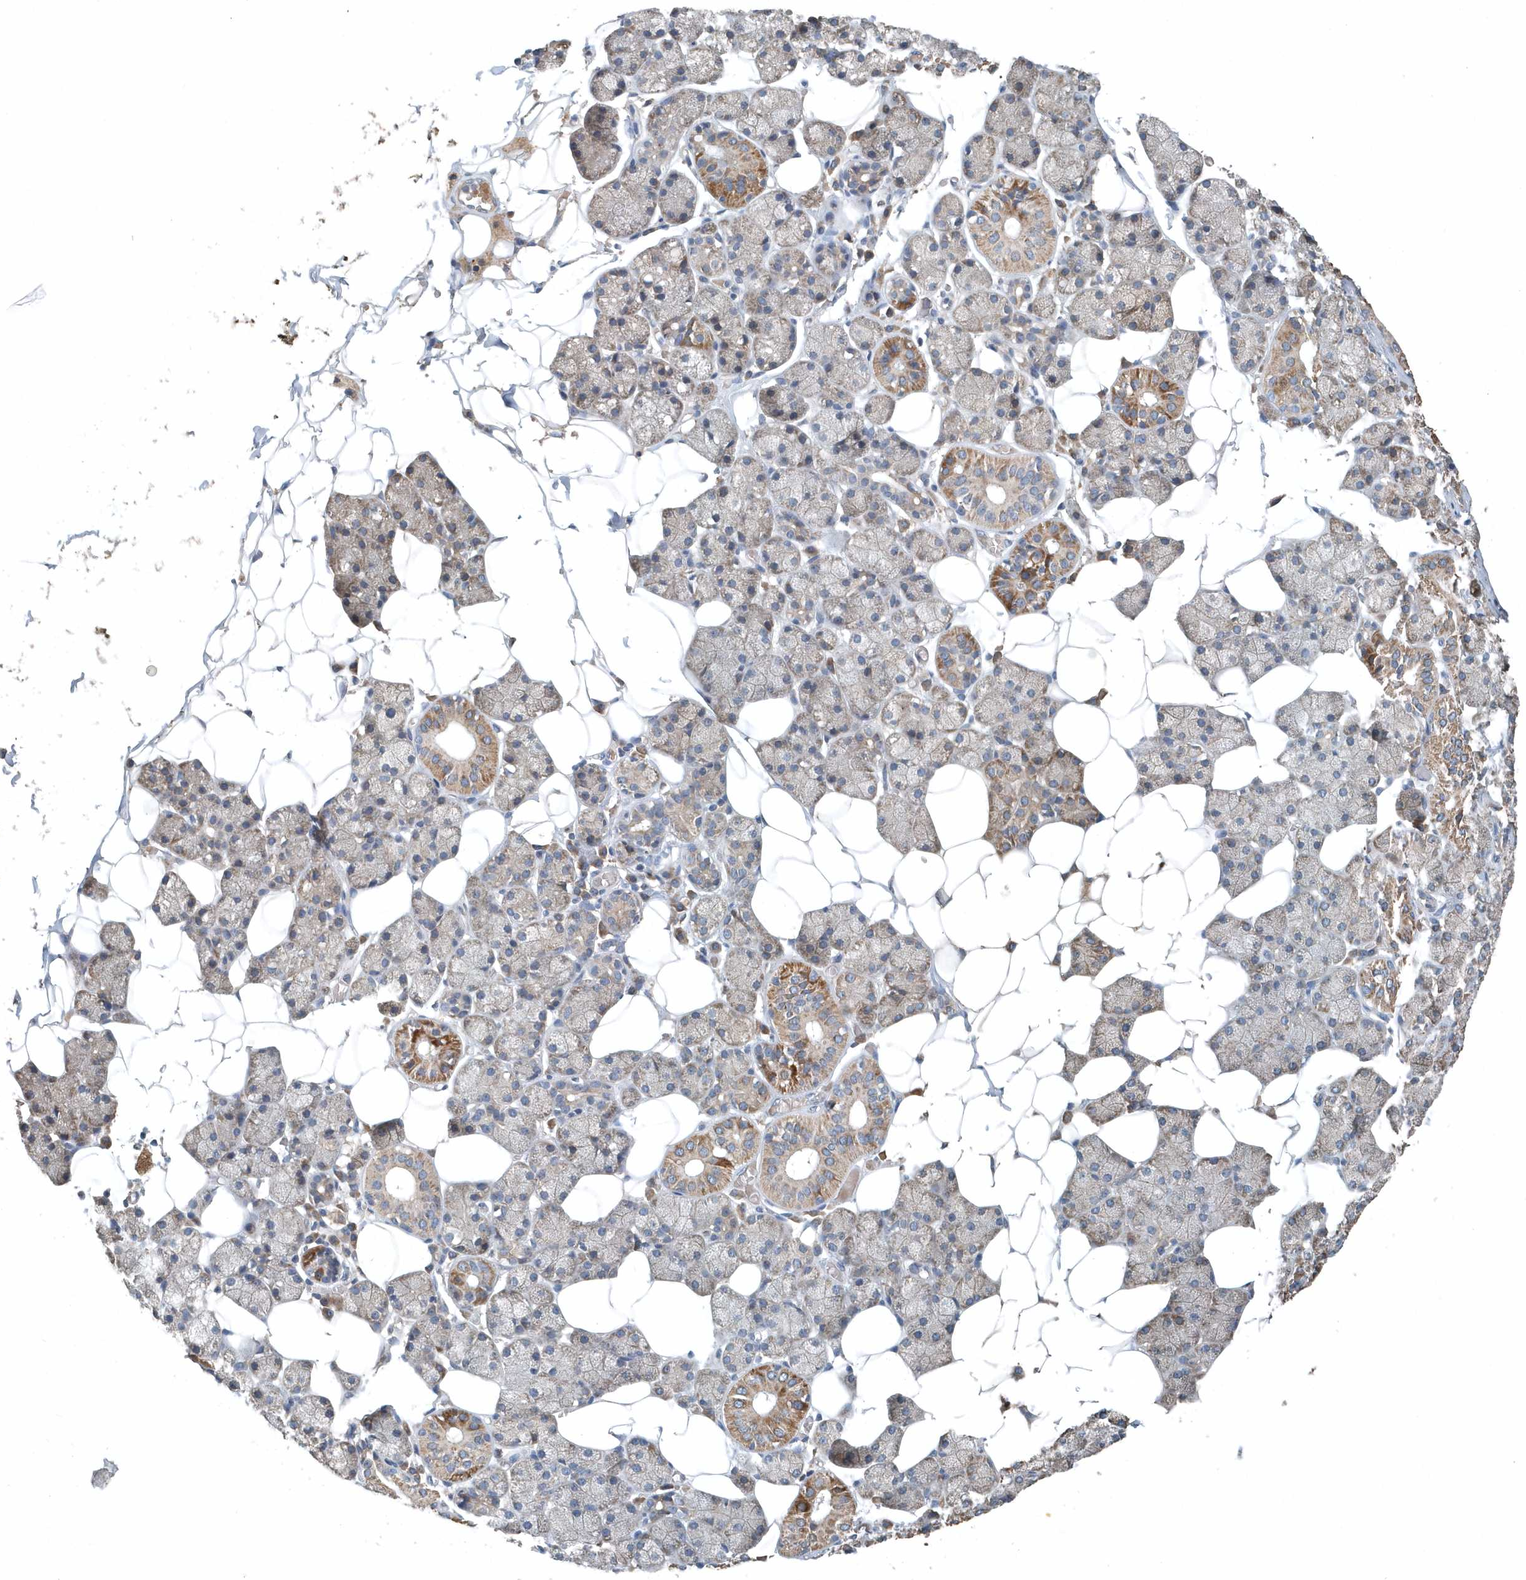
{"staining": {"intensity": "moderate", "quantity": "25%-75%", "location": "cytoplasmic/membranous"}, "tissue": "salivary gland", "cell_type": "Glandular cells", "image_type": "normal", "snomed": [{"axis": "morphology", "description": "Normal tissue, NOS"}, {"axis": "topography", "description": "Salivary gland"}], "caption": "A high-resolution histopathology image shows immunohistochemistry staining of unremarkable salivary gland, which exhibits moderate cytoplasmic/membranous expression in about 25%-75% of glandular cells.", "gene": "SCFD2", "patient": {"sex": "female", "age": 33}}